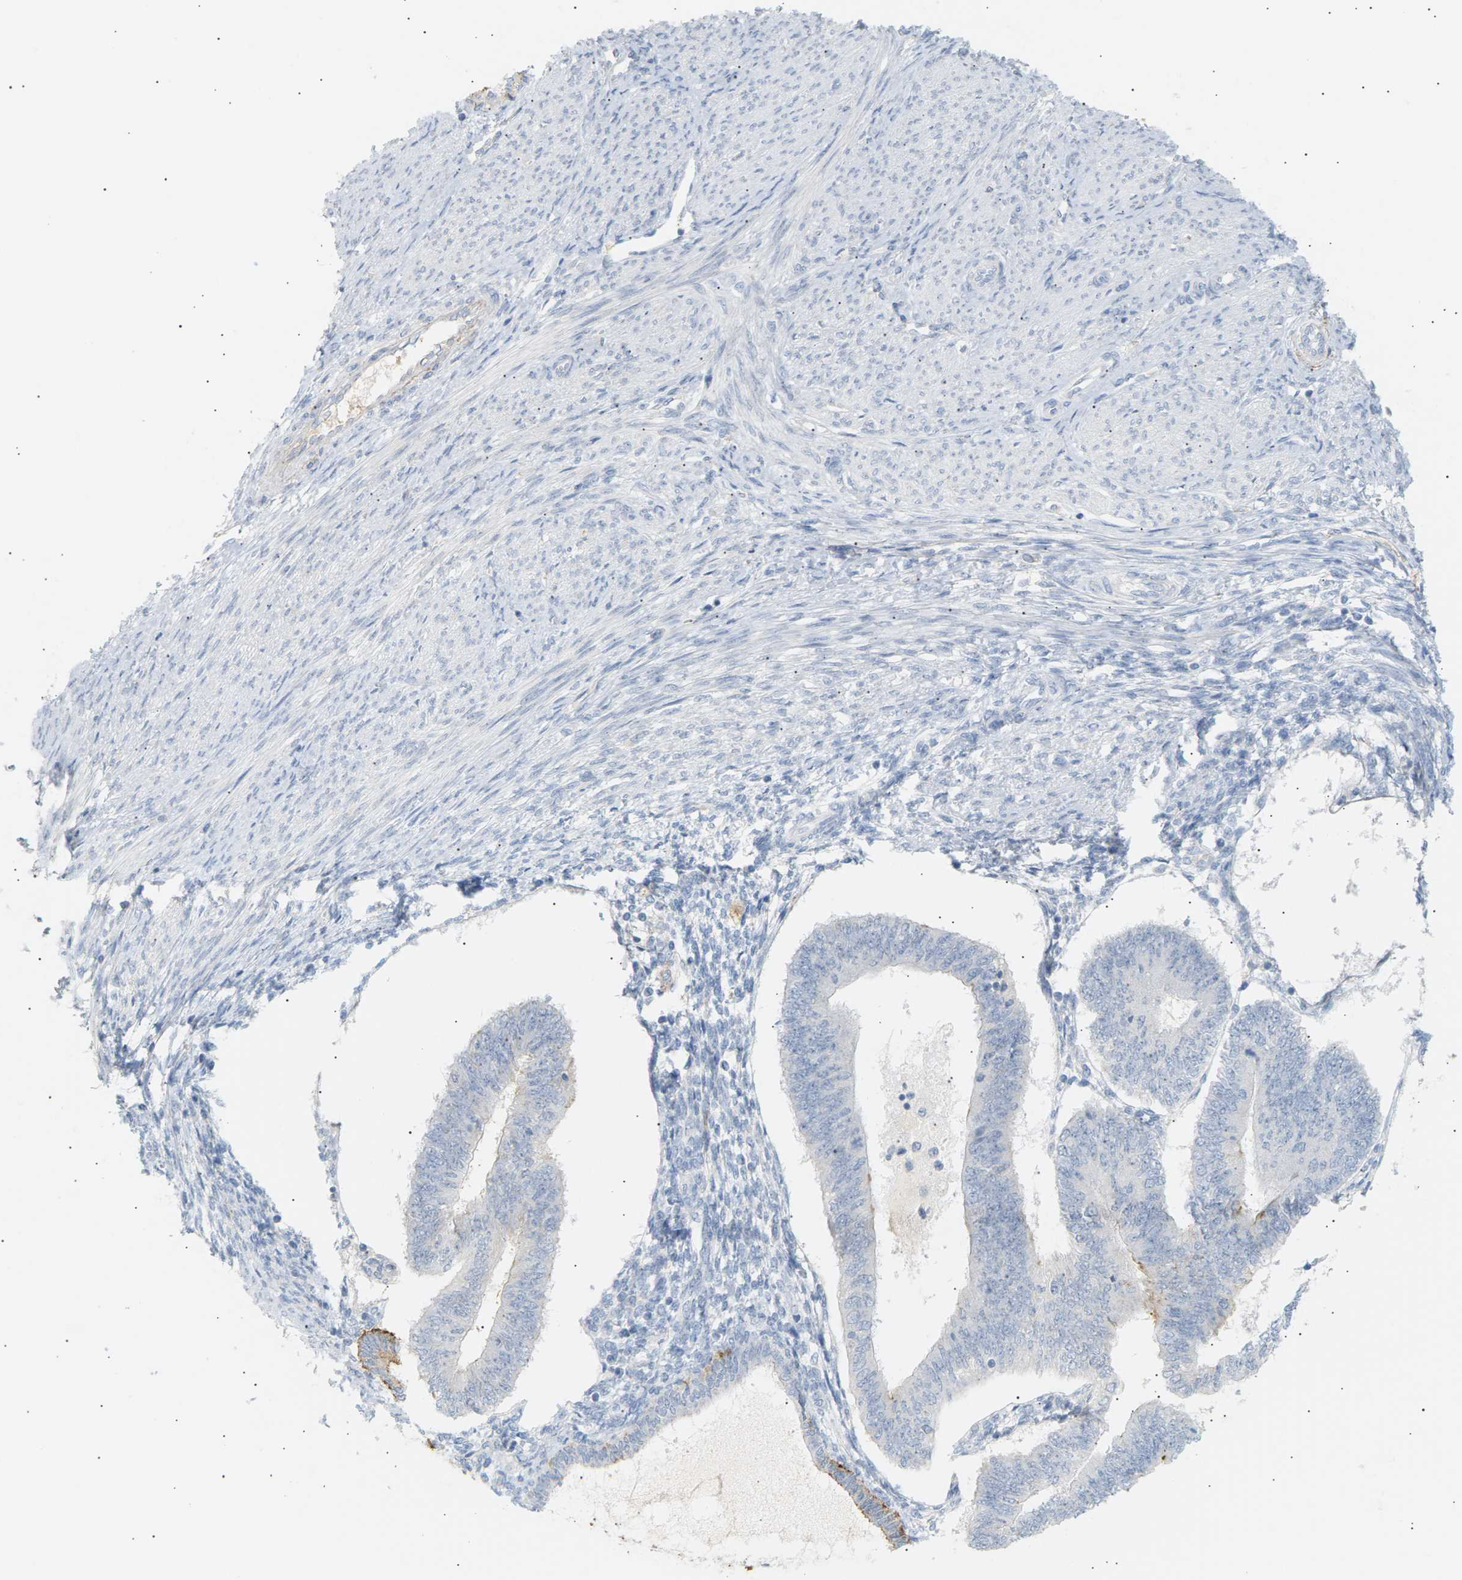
{"staining": {"intensity": "moderate", "quantity": "<25%", "location": "cytoplasmic/membranous"}, "tissue": "endometrial cancer", "cell_type": "Tumor cells", "image_type": "cancer", "snomed": [{"axis": "morphology", "description": "Adenocarcinoma, NOS"}, {"axis": "topography", "description": "Endometrium"}], "caption": "Immunohistochemical staining of human adenocarcinoma (endometrial) exhibits low levels of moderate cytoplasmic/membranous expression in about <25% of tumor cells. The protein of interest is stained brown, and the nuclei are stained in blue (DAB IHC with brightfield microscopy, high magnification).", "gene": "CLU", "patient": {"sex": "female", "age": 58}}